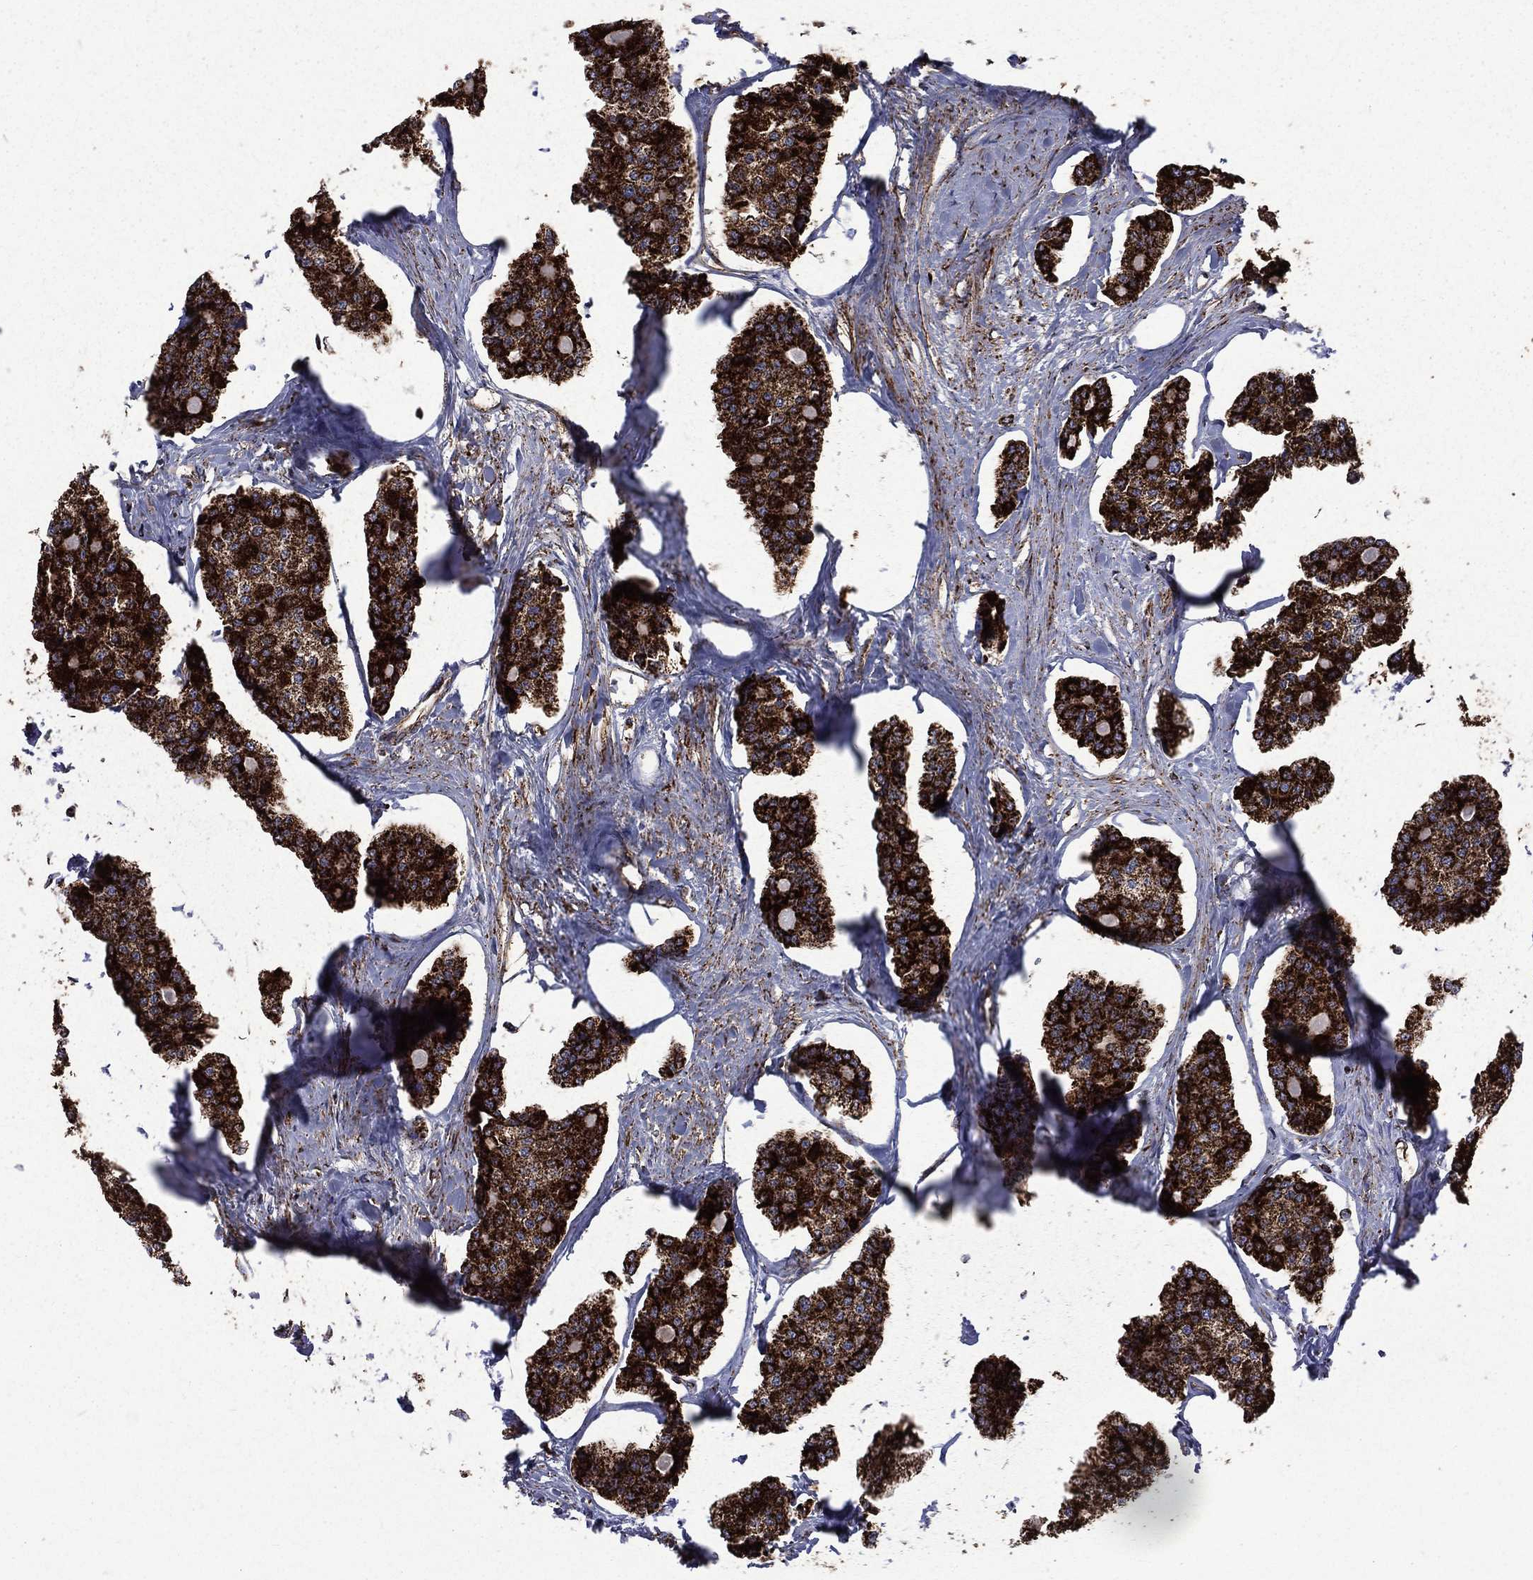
{"staining": {"intensity": "strong", "quantity": ">75%", "location": "cytoplasmic/membranous"}, "tissue": "carcinoid", "cell_type": "Tumor cells", "image_type": "cancer", "snomed": [{"axis": "morphology", "description": "Carcinoid, malignant, NOS"}, {"axis": "topography", "description": "Small intestine"}], "caption": "This micrograph exhibits immunohistochemistry (IHC) staining of carcinoid, with high strong cytoplasmic/membranous expression in approximately >75% of tumor cells.", "gene": "GOT2", "patient": {"sex": "female", "age": 65}}